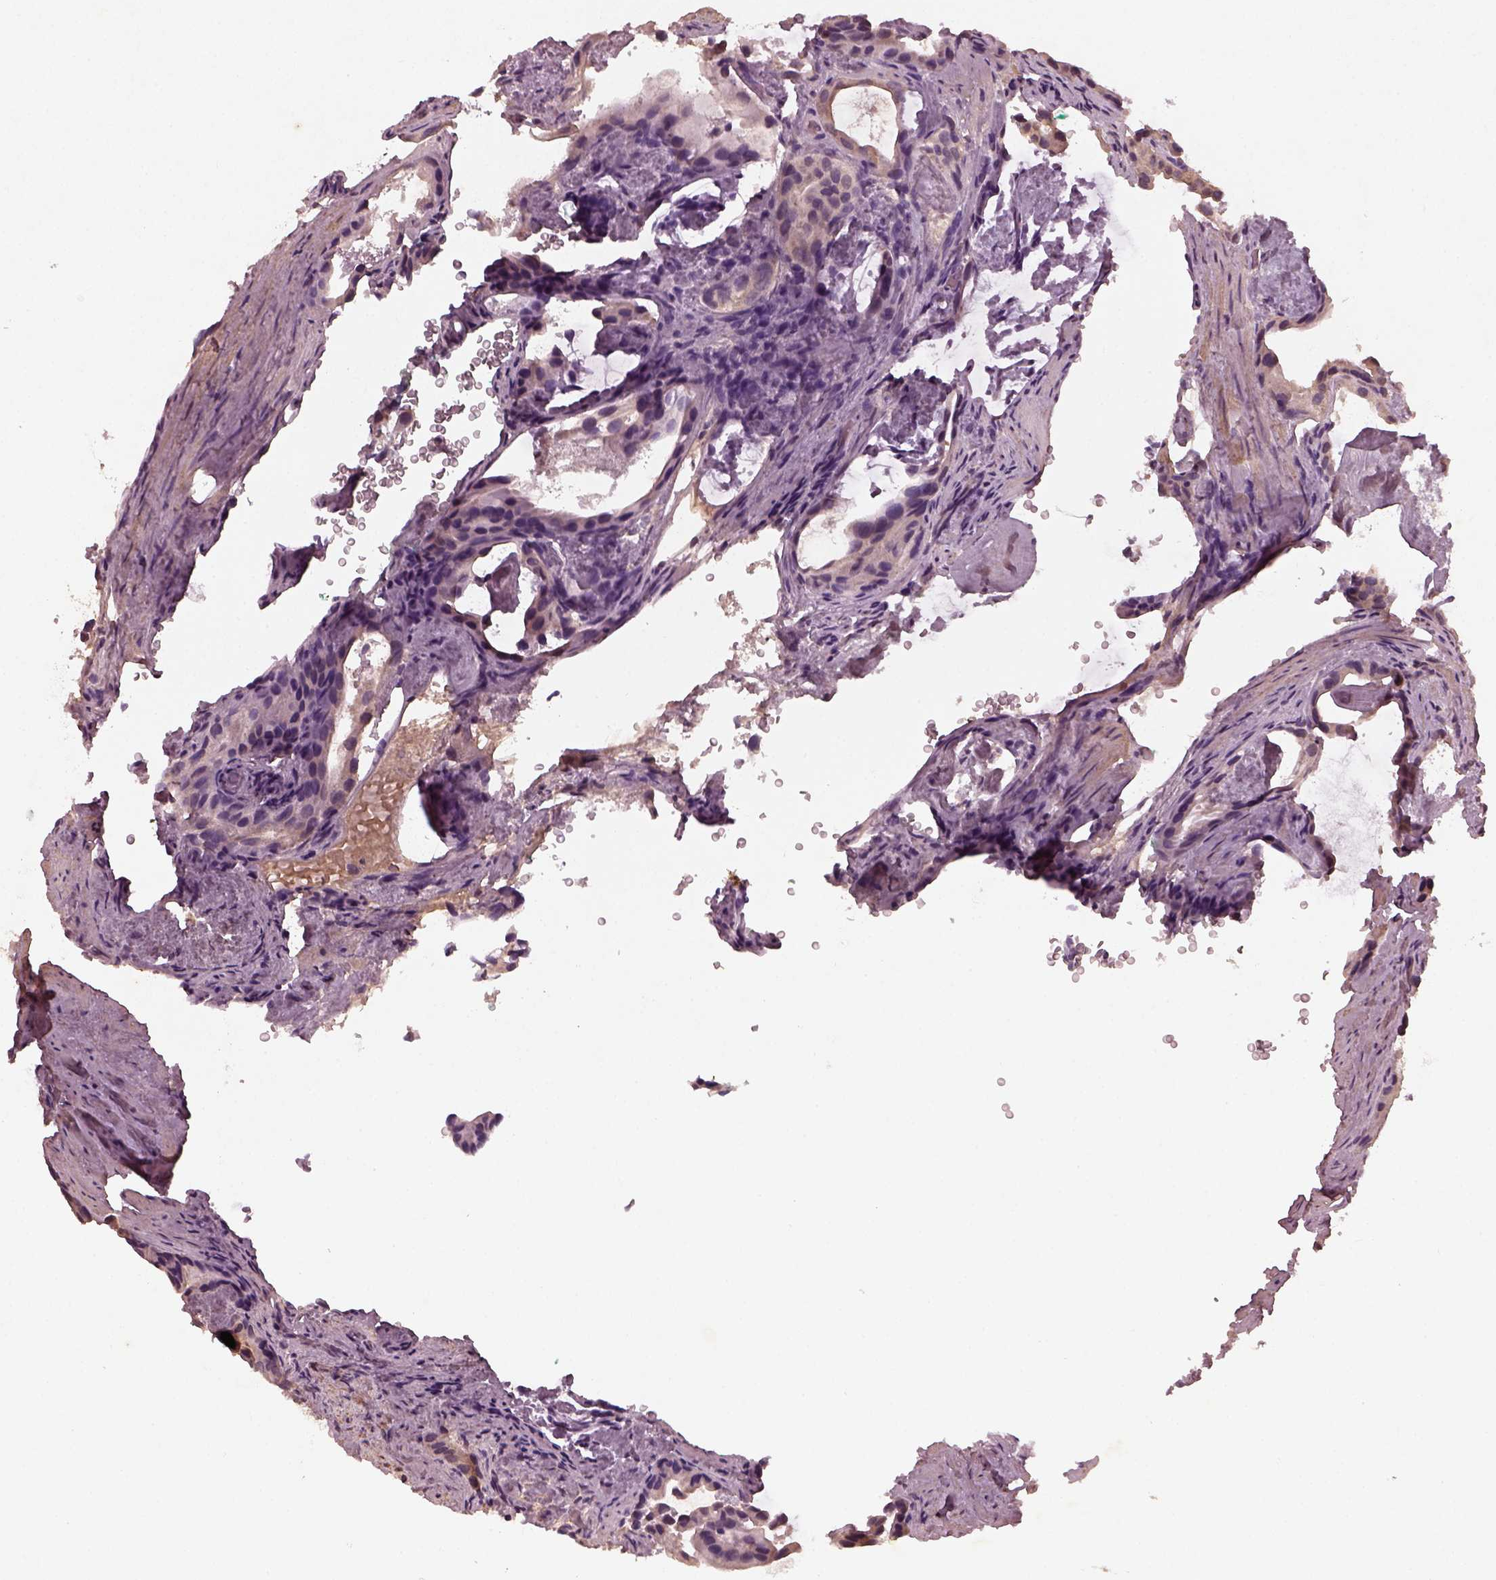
{"staining": {"intensity": "weak", "quantity": ">75%", "location": "cytoplasmic/membranous"}, "tissue": "prostate cancer", "cell_type": "Tumor cells", "image_type": "cancer", "snomed": [{"axis": "morphology", "description": "Adenocarcinoma, Low grade"}, {"axis": "topography", "description": "Prostate and seminal vesicle, NOS"}], "caption": "A histopathology image of prostate cancer stained for a protein reveals weak cytoplasmic/membranous brown staining in tumor cells. (IHC, brightfield microscopy, high magnification).", "gene": "FRRS1L", "patient": {"sex": "male", "age": 71}}